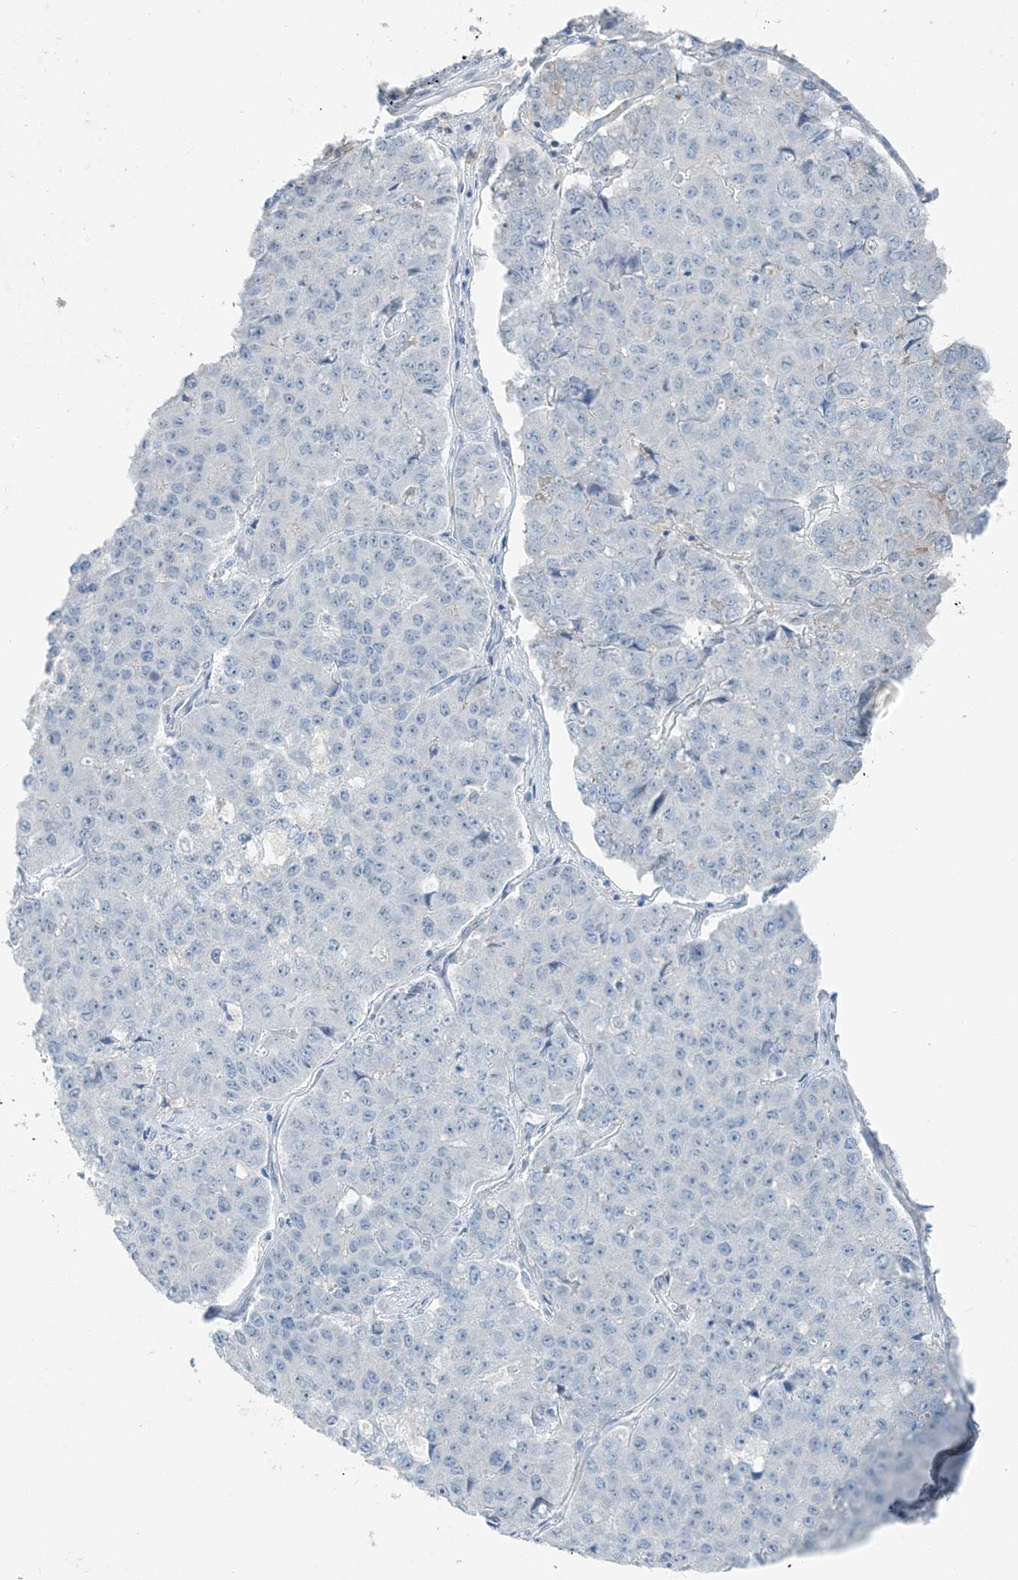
{"staining": {"intensity": "negative", "quantity": "none", "location": "none"}, "tissue": "pancreatic cancer", "cell_type": "Tumor cells", "image_type": "cancer", "snomed": [{"axis": "morphology", "description": "Adenocarcinoma, NOS"}, {"axis": "topography", "description": "Pancreas"}], "caption": "Immunohistochemistry of human pancreatic adenocarcinoma exhibits no staining in tumor cells. Brightfield microscopy of immunohistochemistry stained with DAB (brown) and hematoxylin (blue), captured at high magnification.", "gene": "PGM5", "patient": {"sex": "male", "age": 50}}